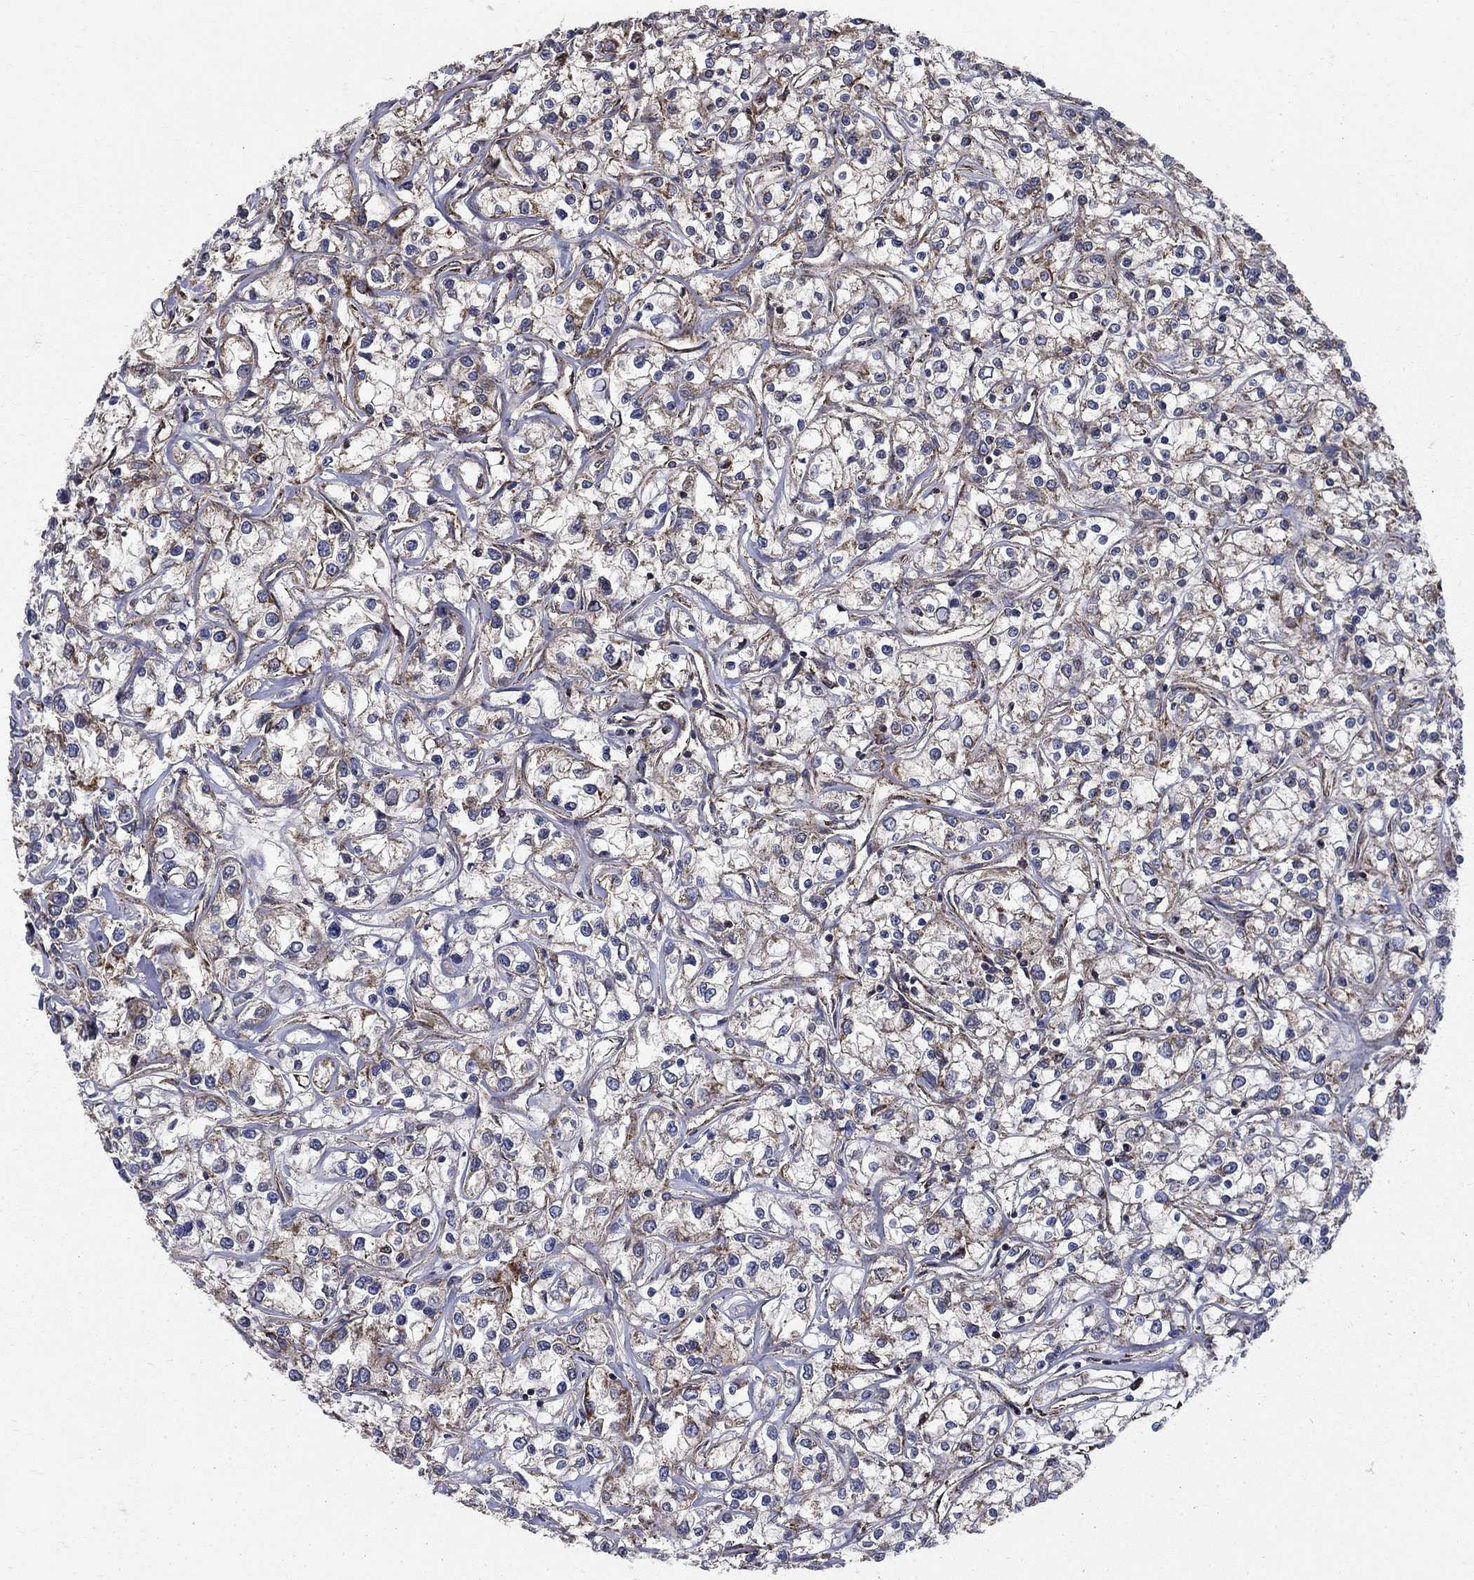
{"staining": {"intensity": "moderate", "quantity": "25%-75%", "location": "cytoplasmic/membranous"}, "tissue": "renal cancer", "cell_type": "Tumor cells", "image_type": "cancer", "snomed": [{"axis": "morphology", "description": "Adenocarcinoma, NOS"}, {"axis": "topography", "description": "Kidney"}], "caption": "Immunohistochemical staining of renal cancer (adenocarcinoma) demonstrates medium levels of moderate cytoplasmic/membranous staining in approximately 25%-75% of tumor cells. (Brightfield microscopy of DAB IHC at high magnification).", "gene": "NDUFS8", "patient": {"sex": "female", "age": 59}}